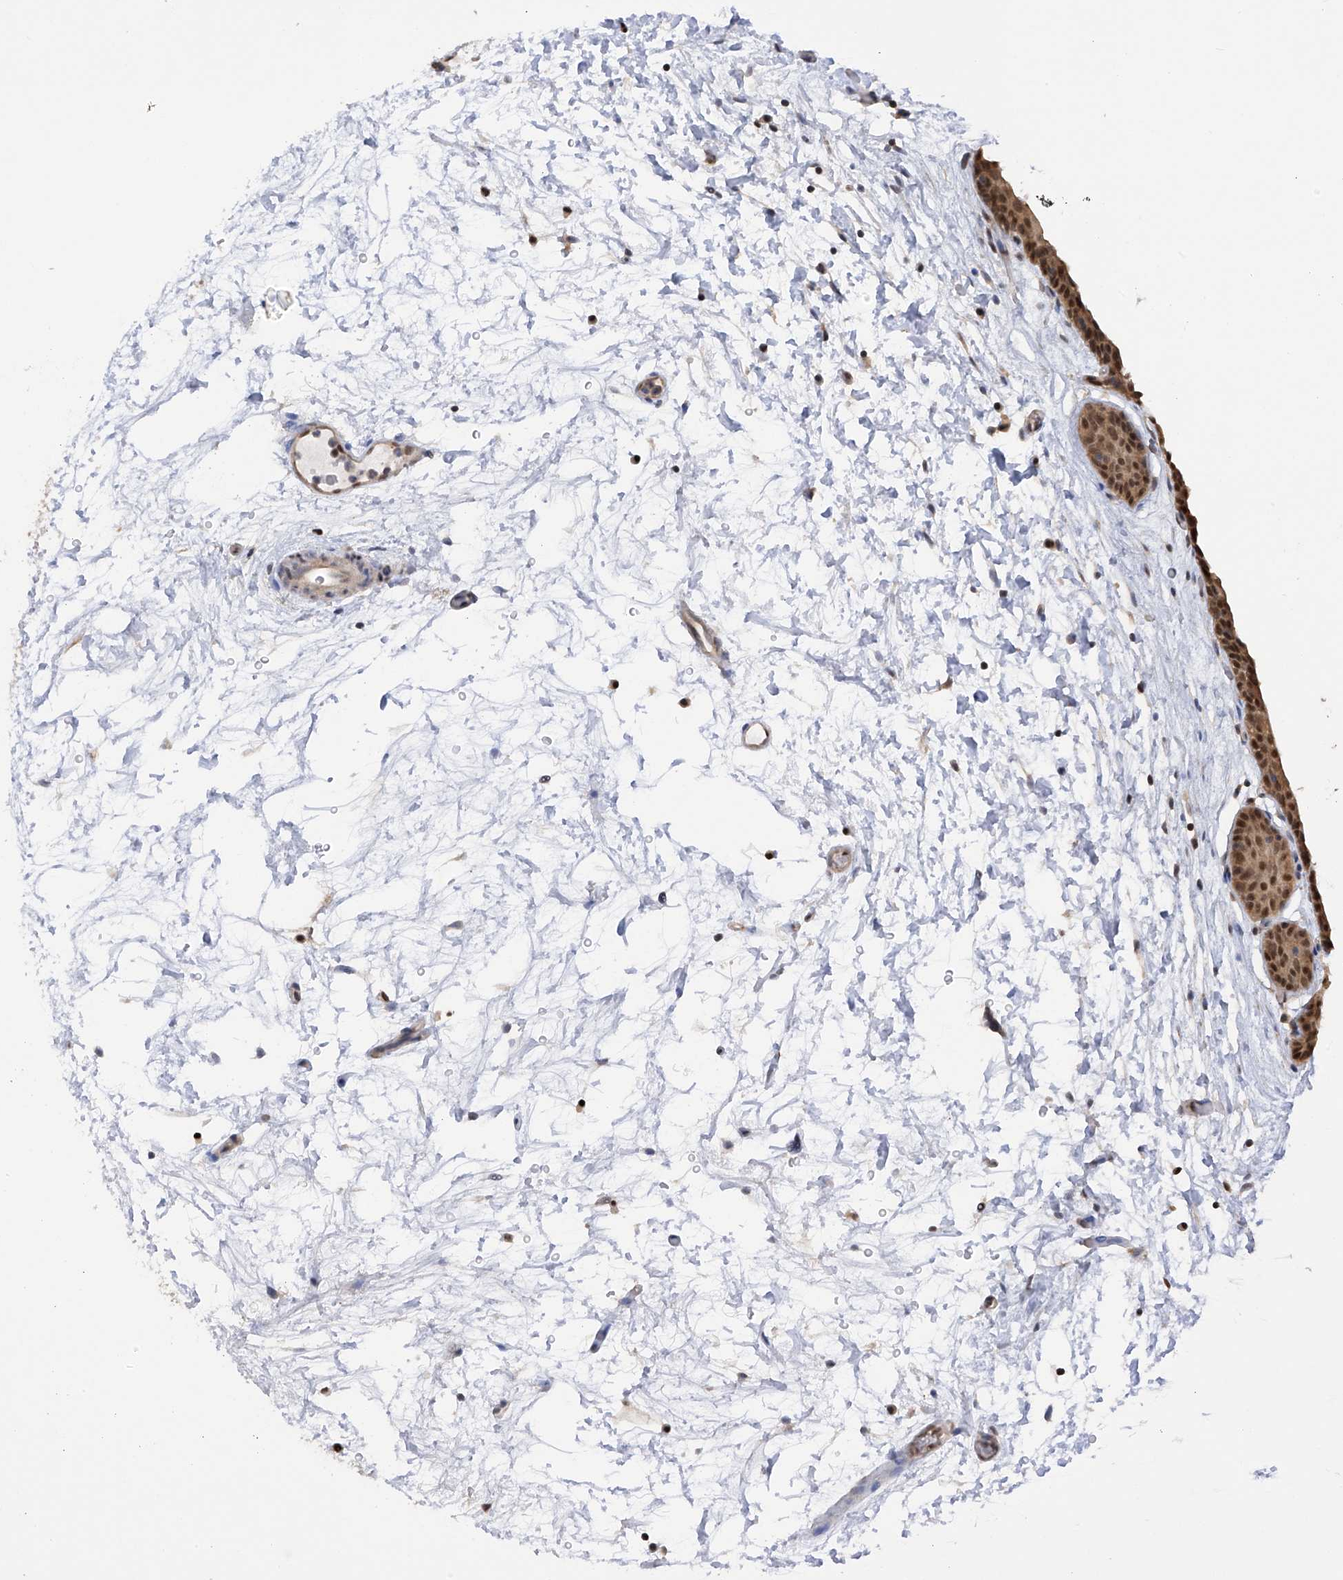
{"staining": {"intensity": "moderate", "quantity": ">75%", "location": "nuclear"}, "tissue": "urinary bladder", "cell_type": "Urothelial cells", "image_type": "normal", "snomed": [{"axis": "morphology", "description": "Normal tissue, NOS"}, {"axis": "topography", "description": "Urinary bladder"}], "caption": "The immunohistochemical stain labels moderate nuclear staining in urothelial cells of benign urinary bladder. The protein of interest is stained brown, and the nuclei are stained in blue (DAB (3,3'-diaminobenzidine) IHC with brightfield microscopy, high magnification).", "gene": "PMM1", "patient": {"sex": "male", "age": 83}}